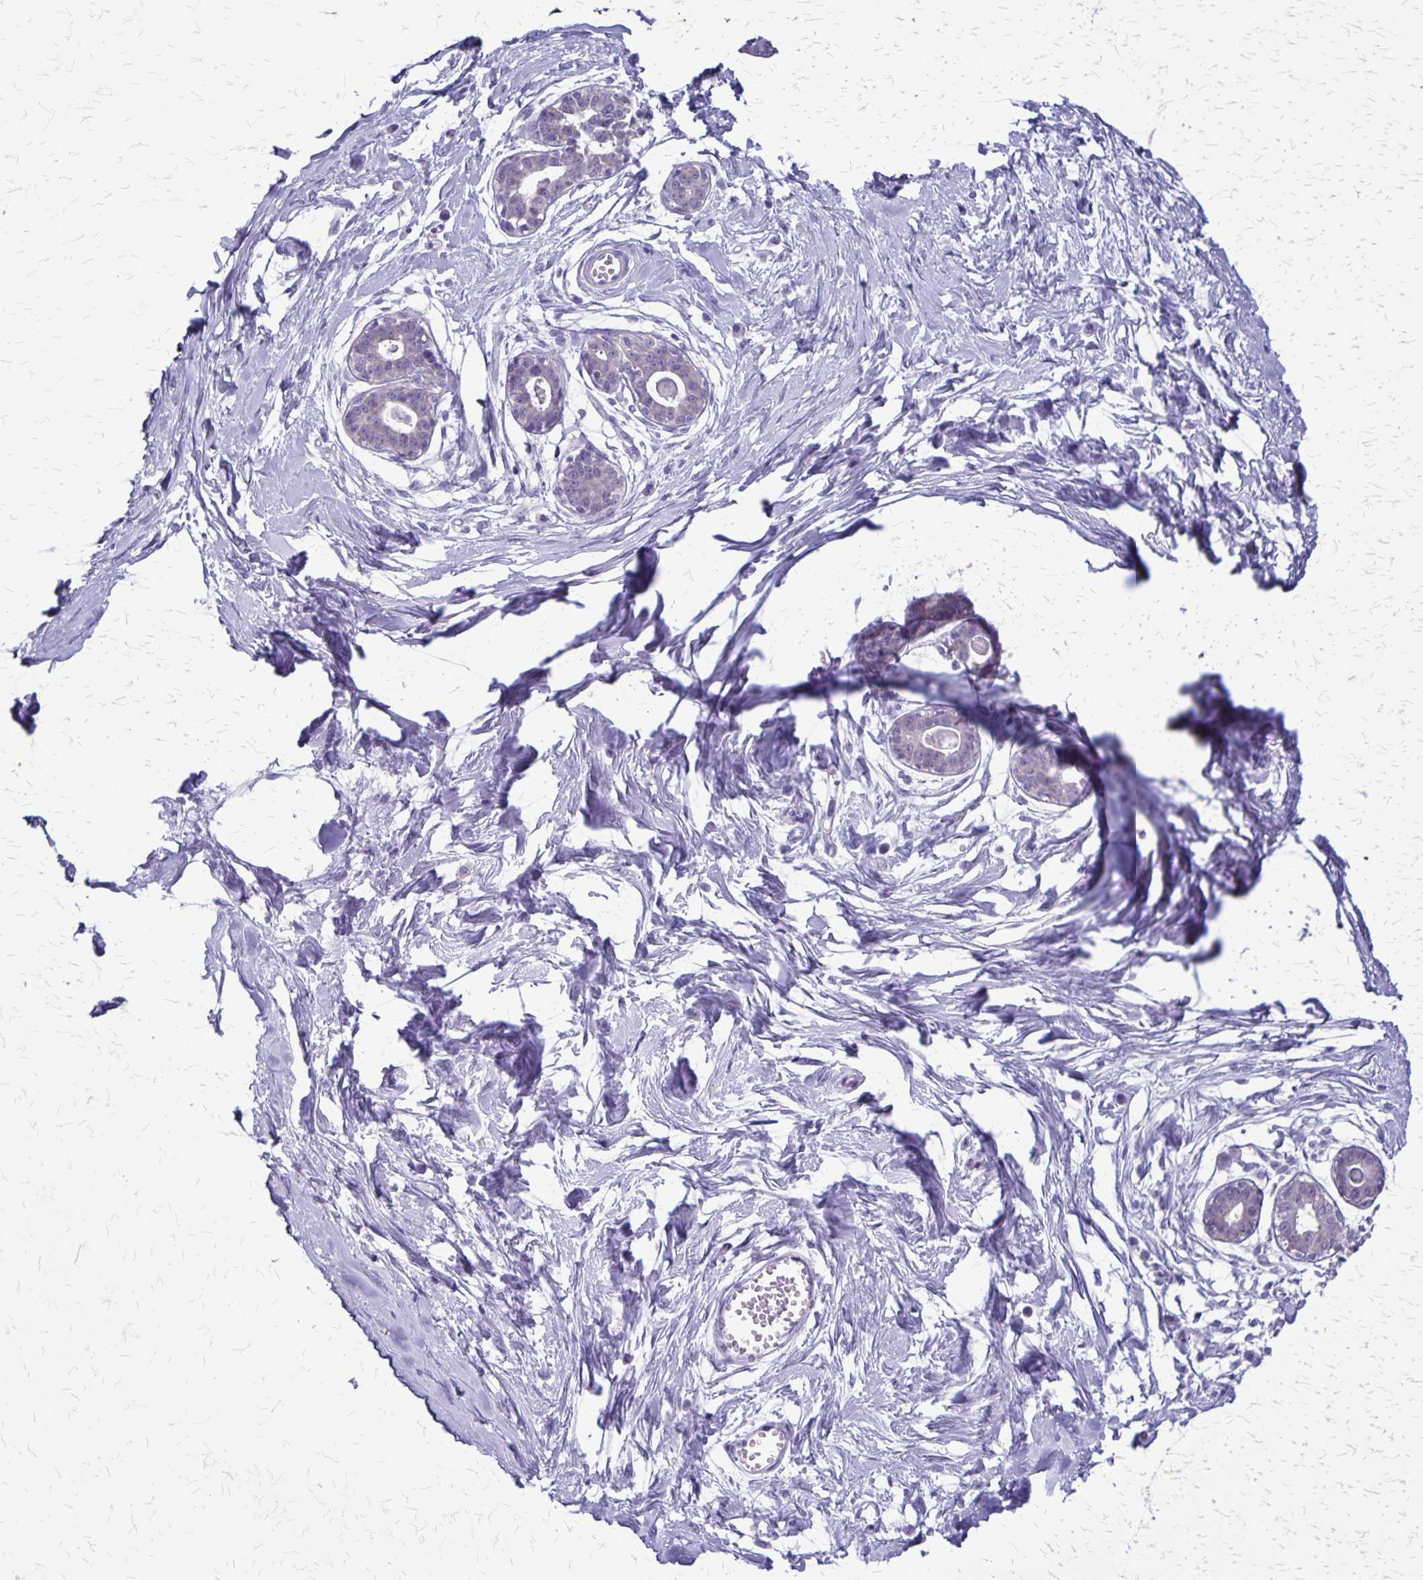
{"staining": {"intensity": "negative", "quantity": "none", "location": "none"}, "tissue": "breast", "cell_type": "Adipocytes", "image_type": "normal", "snomed": [{"axis": "morphology", "description": "Normal tissue, NOS"}, {"axis": "topography", "description": "Breast"}], "caption": "High power microscopy micrograph of an immunohistochemistry image of benign breast, revealing no significant expression in adipocytes.", "gene": "PLXNB3", "patient": {"sex": "female", "age": 45}}